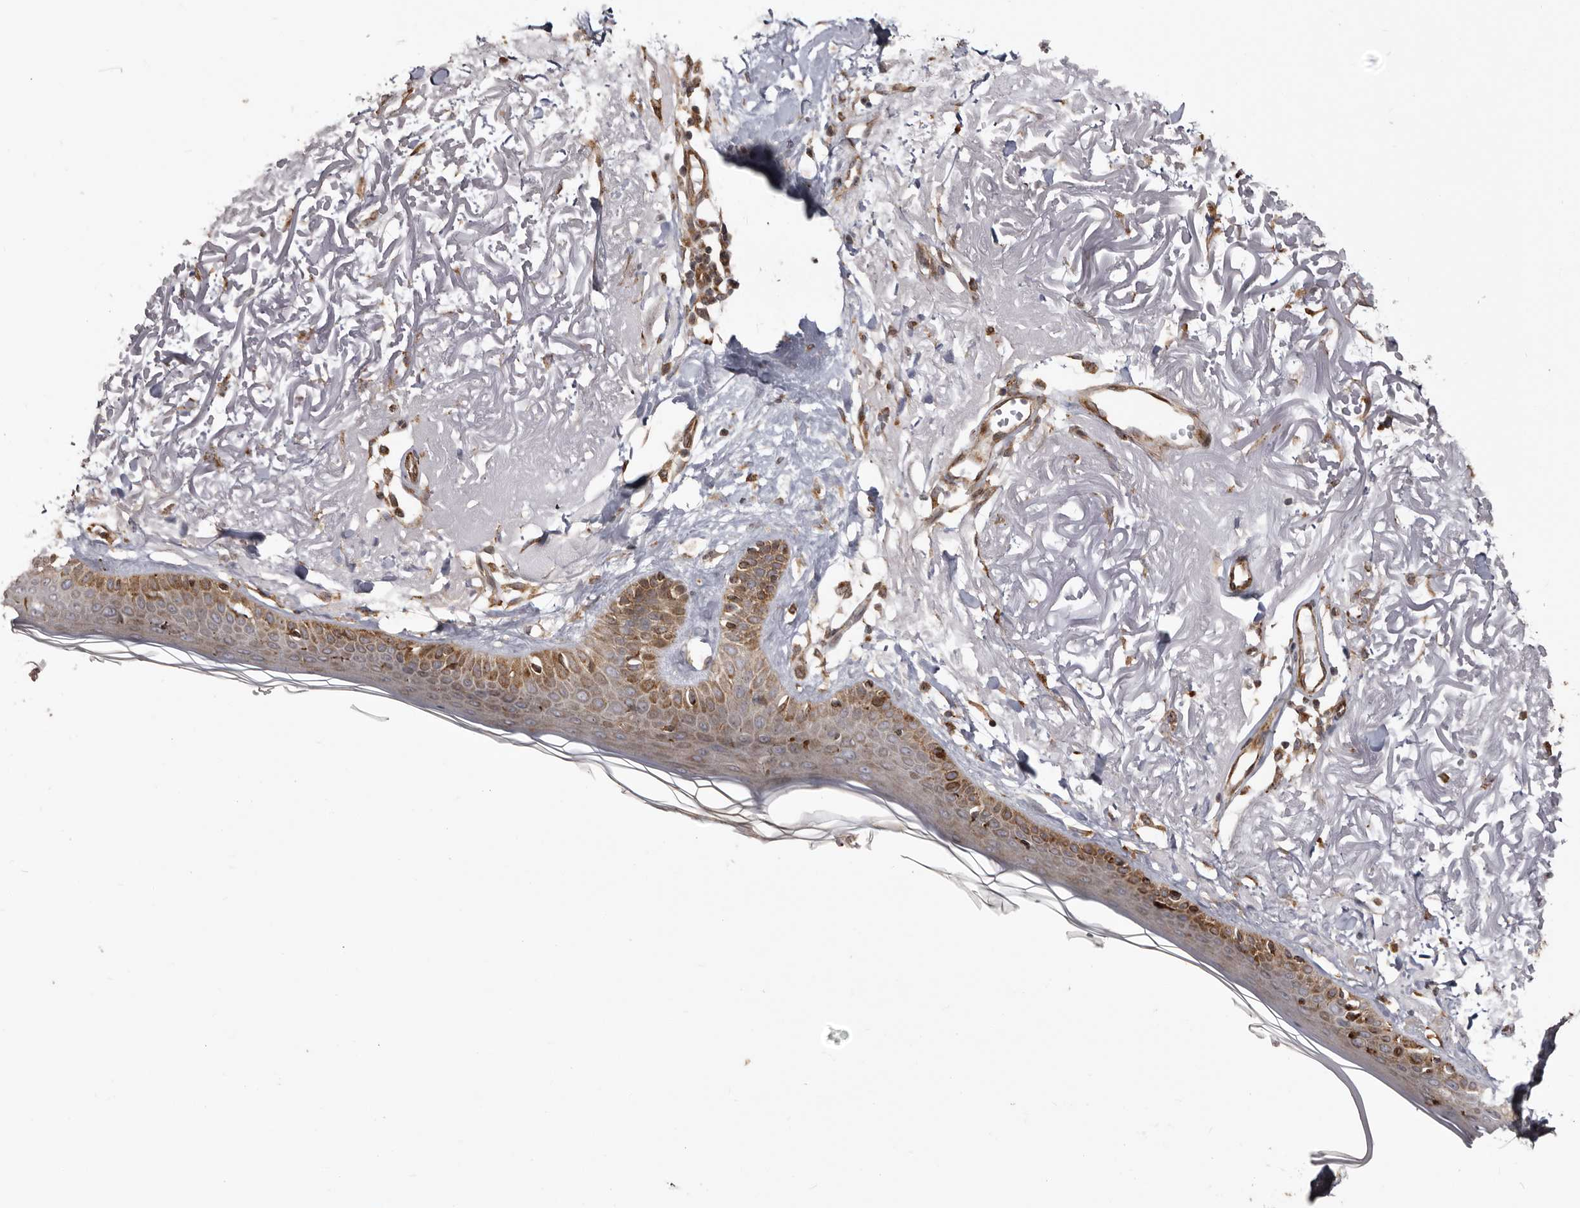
{"staining": {"intensity": "moderate", "quantity": ">75%", "location": "cytoplasmic/membranous"}, "tissue": "skin", "cell_type": "Fibroblasts", "image_type": "normal", "snomed": [{"axis": "morphology", "description": "Normal tissue, NOS"}, {"axis": "topography", "description": "Skin"}, {"axis": "topography", "description": "Skeletal muscle"}], "caption": "Moderate cytoplasmic/membranous expression is appreciated in approximately >75% of fibroblasts in benign skin.", "gene": "NUP43", "patient": {"sex": "male", "age": 83}}